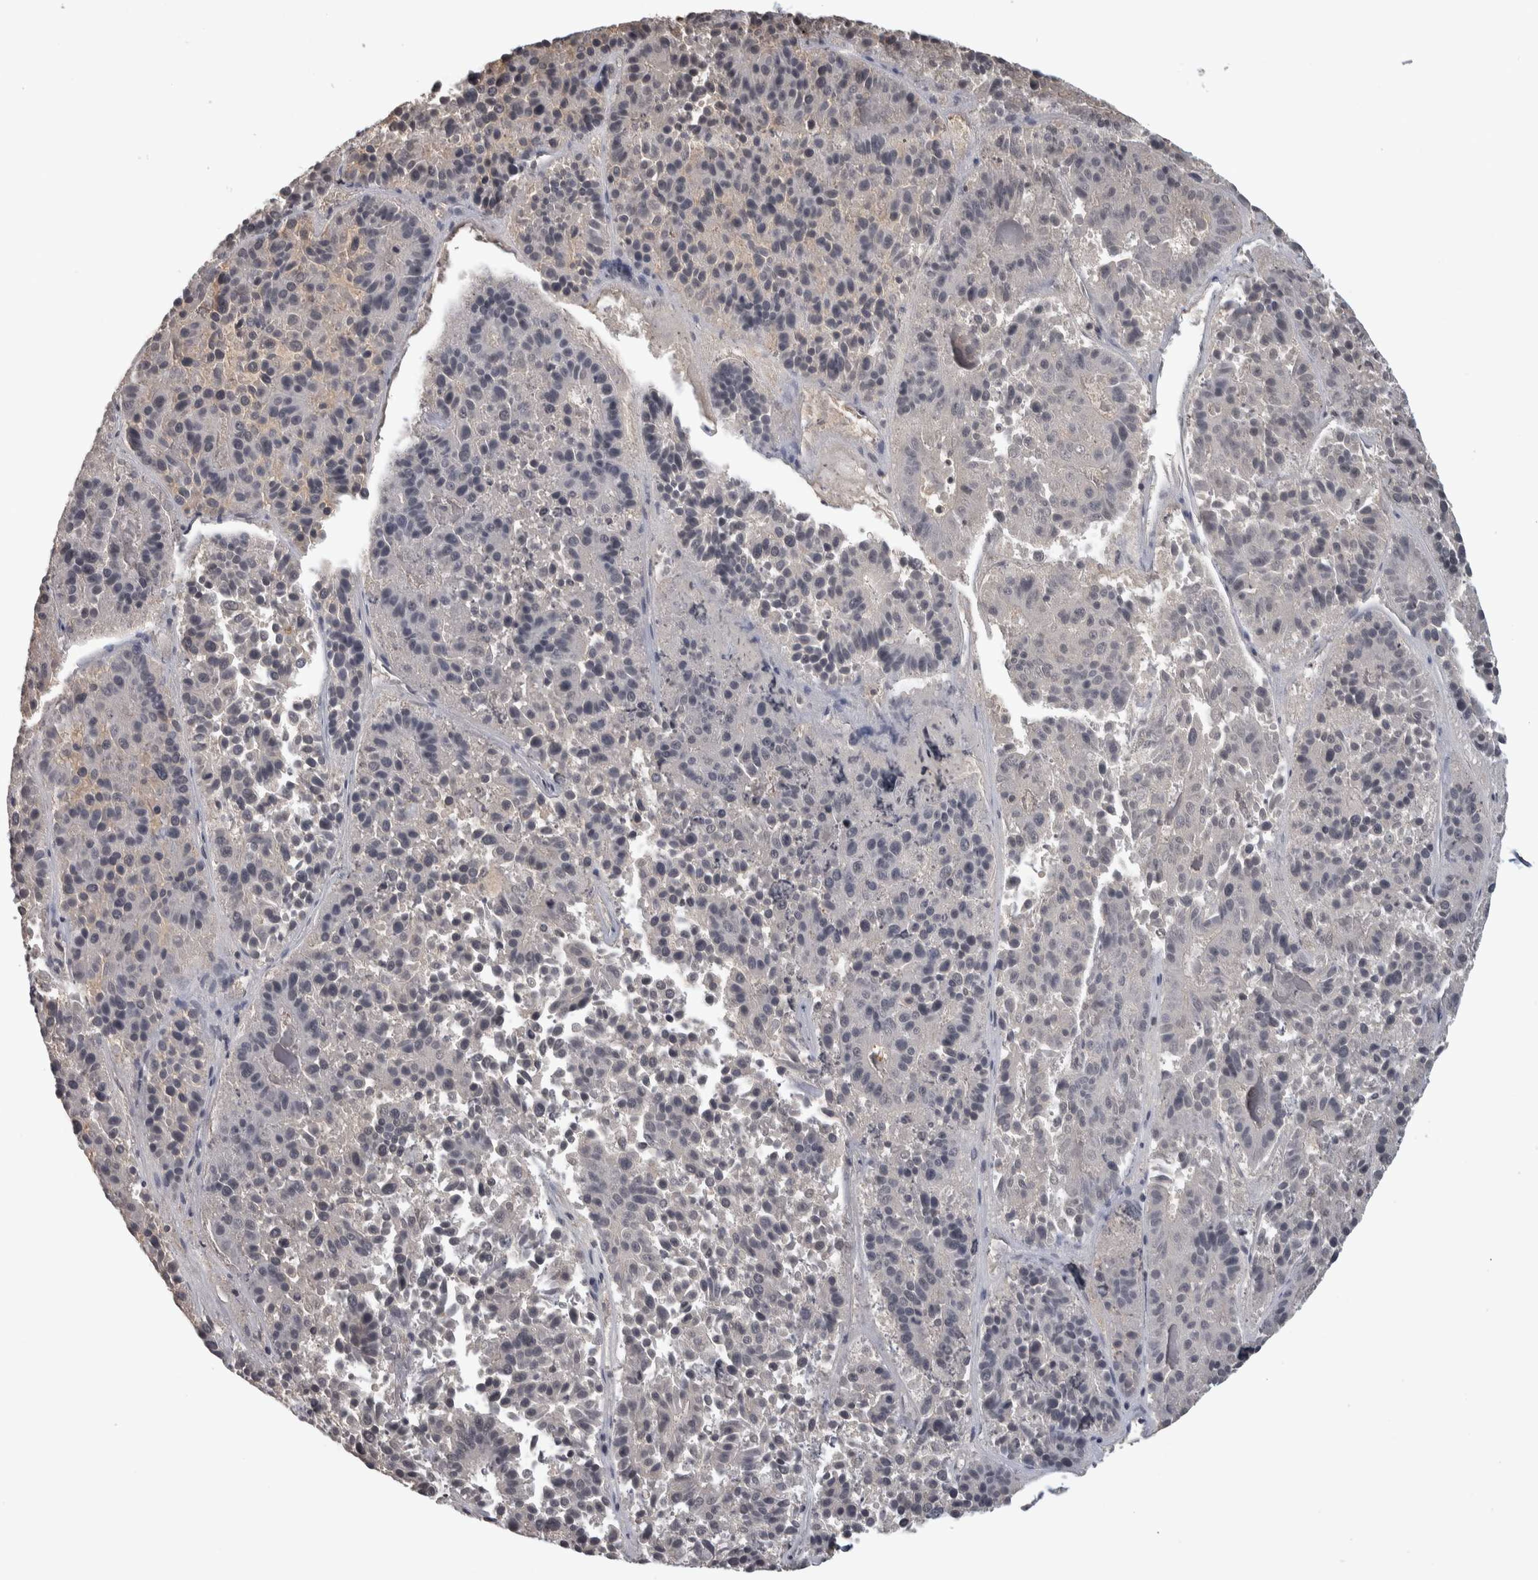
{"staining": {"intensity": "negative", "quantity": "none", "location": "none"}, "tissue": "pancreatic cancer", "cell_type": "Tumor cells", "image_type": "cancer", "snomed": [{"axis": "morphology", "description": "Adenocarcinoma, NOS"}, {"axis": "topography", "description": "Pancreas"}], "caption": "DAB (3,3'-diaminobenzidine) immunohistochemical staining of human adenocarcinoma (pancreatic) displays no significant positivity in tumor cells.", "gene": "IFRD1", "patient": {"sex": "male", "age": 50}}